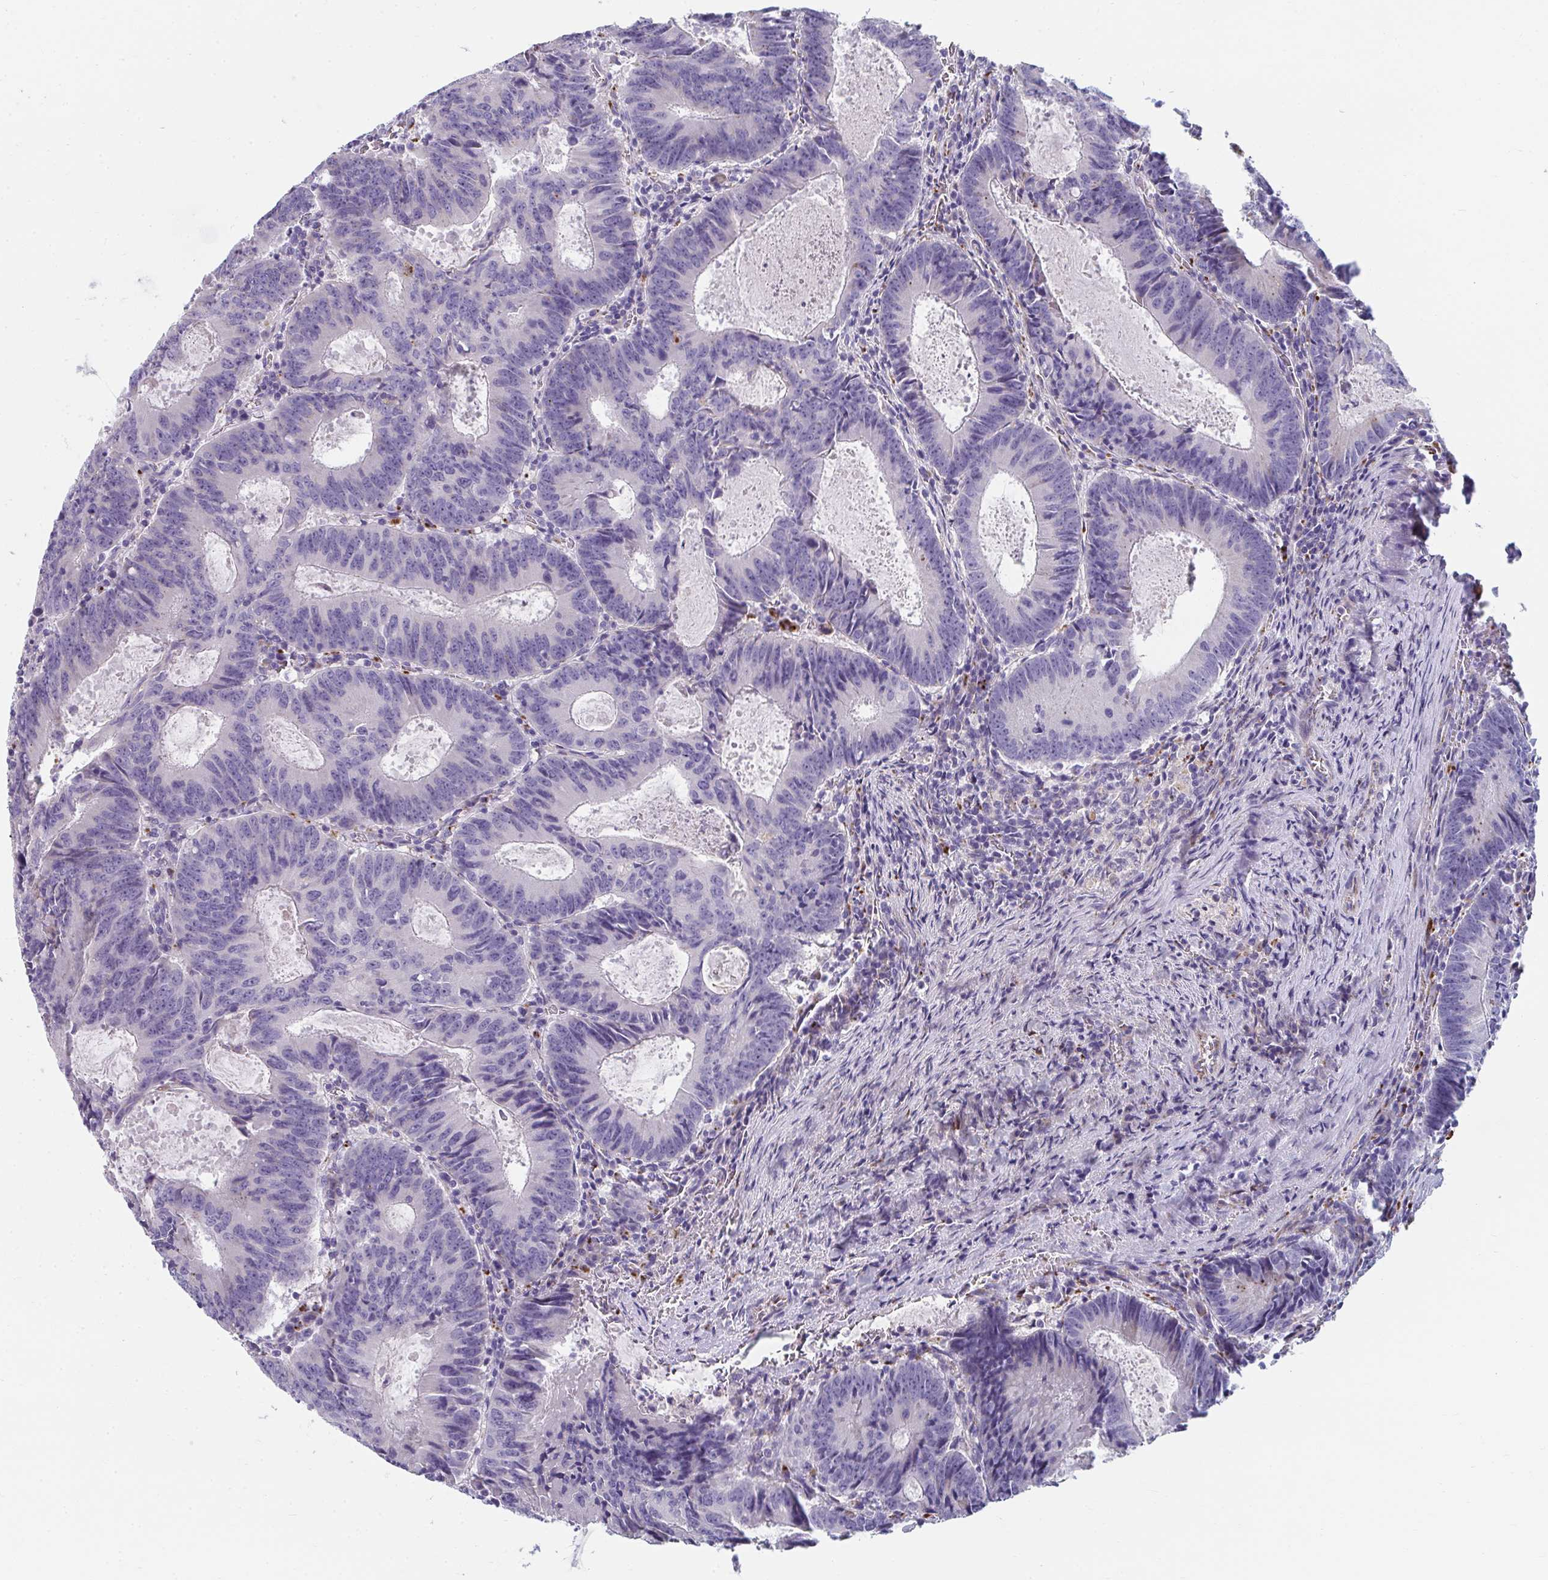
{"staining": {"intensity": "negative", "quantity": "none", "location": "none"}, "tissue": "colorectal cancer", "cell_type": "Tumor cells", "image_type": "cancer", "snomed": [{"axis": "morphology", "description": "Adenocarcinoma, NOS"}, {"axis": "topography", "description": "Colon"}], "caption": "There is no significant positivity in tumor cells of colorectal cancer.", "gene": "EIF1AD", "patient": {"sex": "male", "age": 67}}